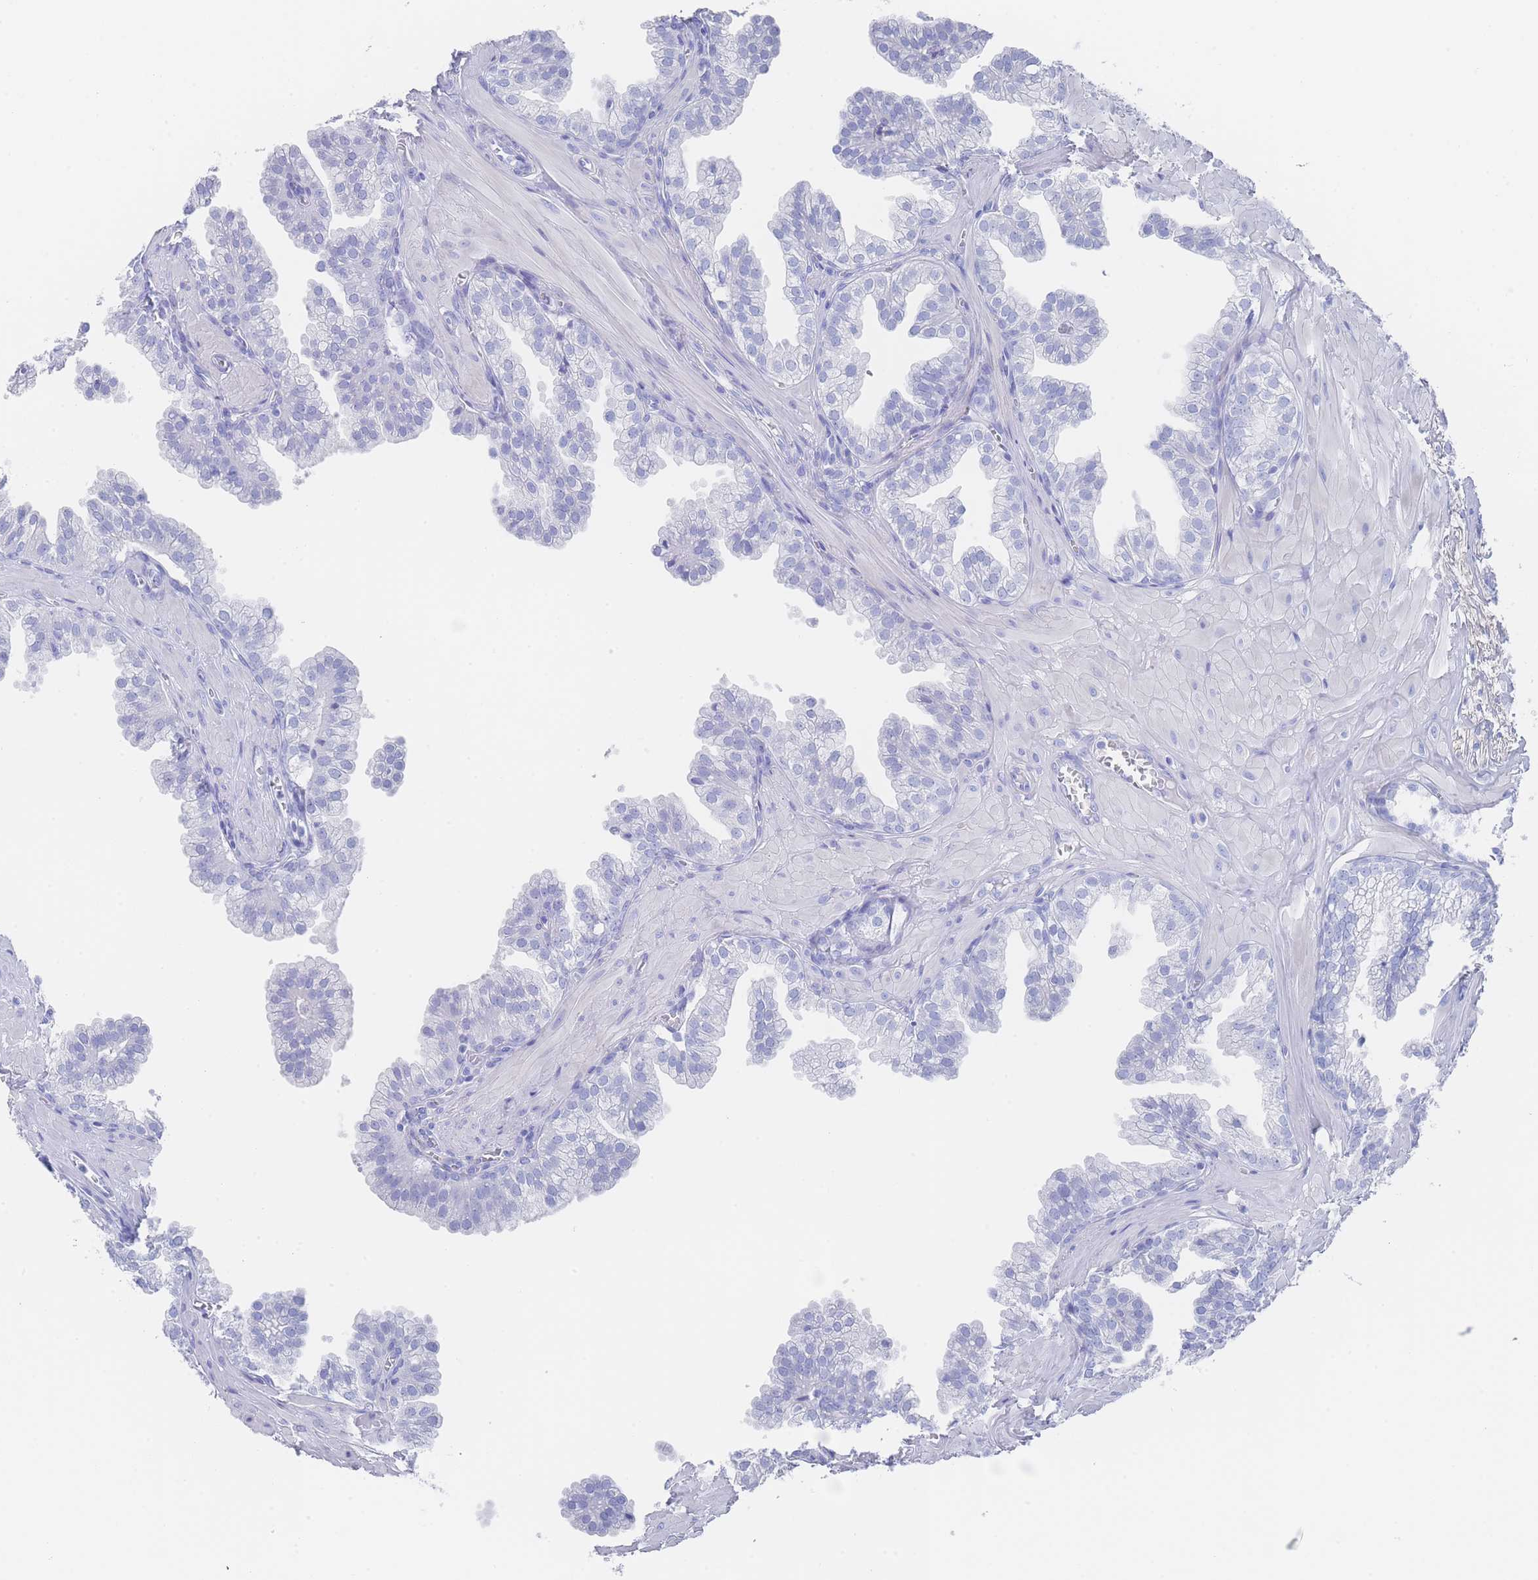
{"staining": {"intensity": "negative", "quantity": "none", "location": "none"}, "tissue": "prostate", "cell_type": "Glandular cells", "image_type": "normal", "snomed": [{"axis": "morphology", "description": "Normal tissue, NOS"}, {"axis": "topography", "description": "Prostate"}, {"axis": "topography", "description": "Peripheral nerve tissue"}], "caption": "DAB (3,3'-diaminobenzidine) immunohistochemical staining of normal human prostate reveals no significant staining in glandular cells. (DAB (3,3'-diaminobenzidine) IHC, high magnification).", "gene": "LRRC37A2", "patient": {"sex": "male", "age": 55}}